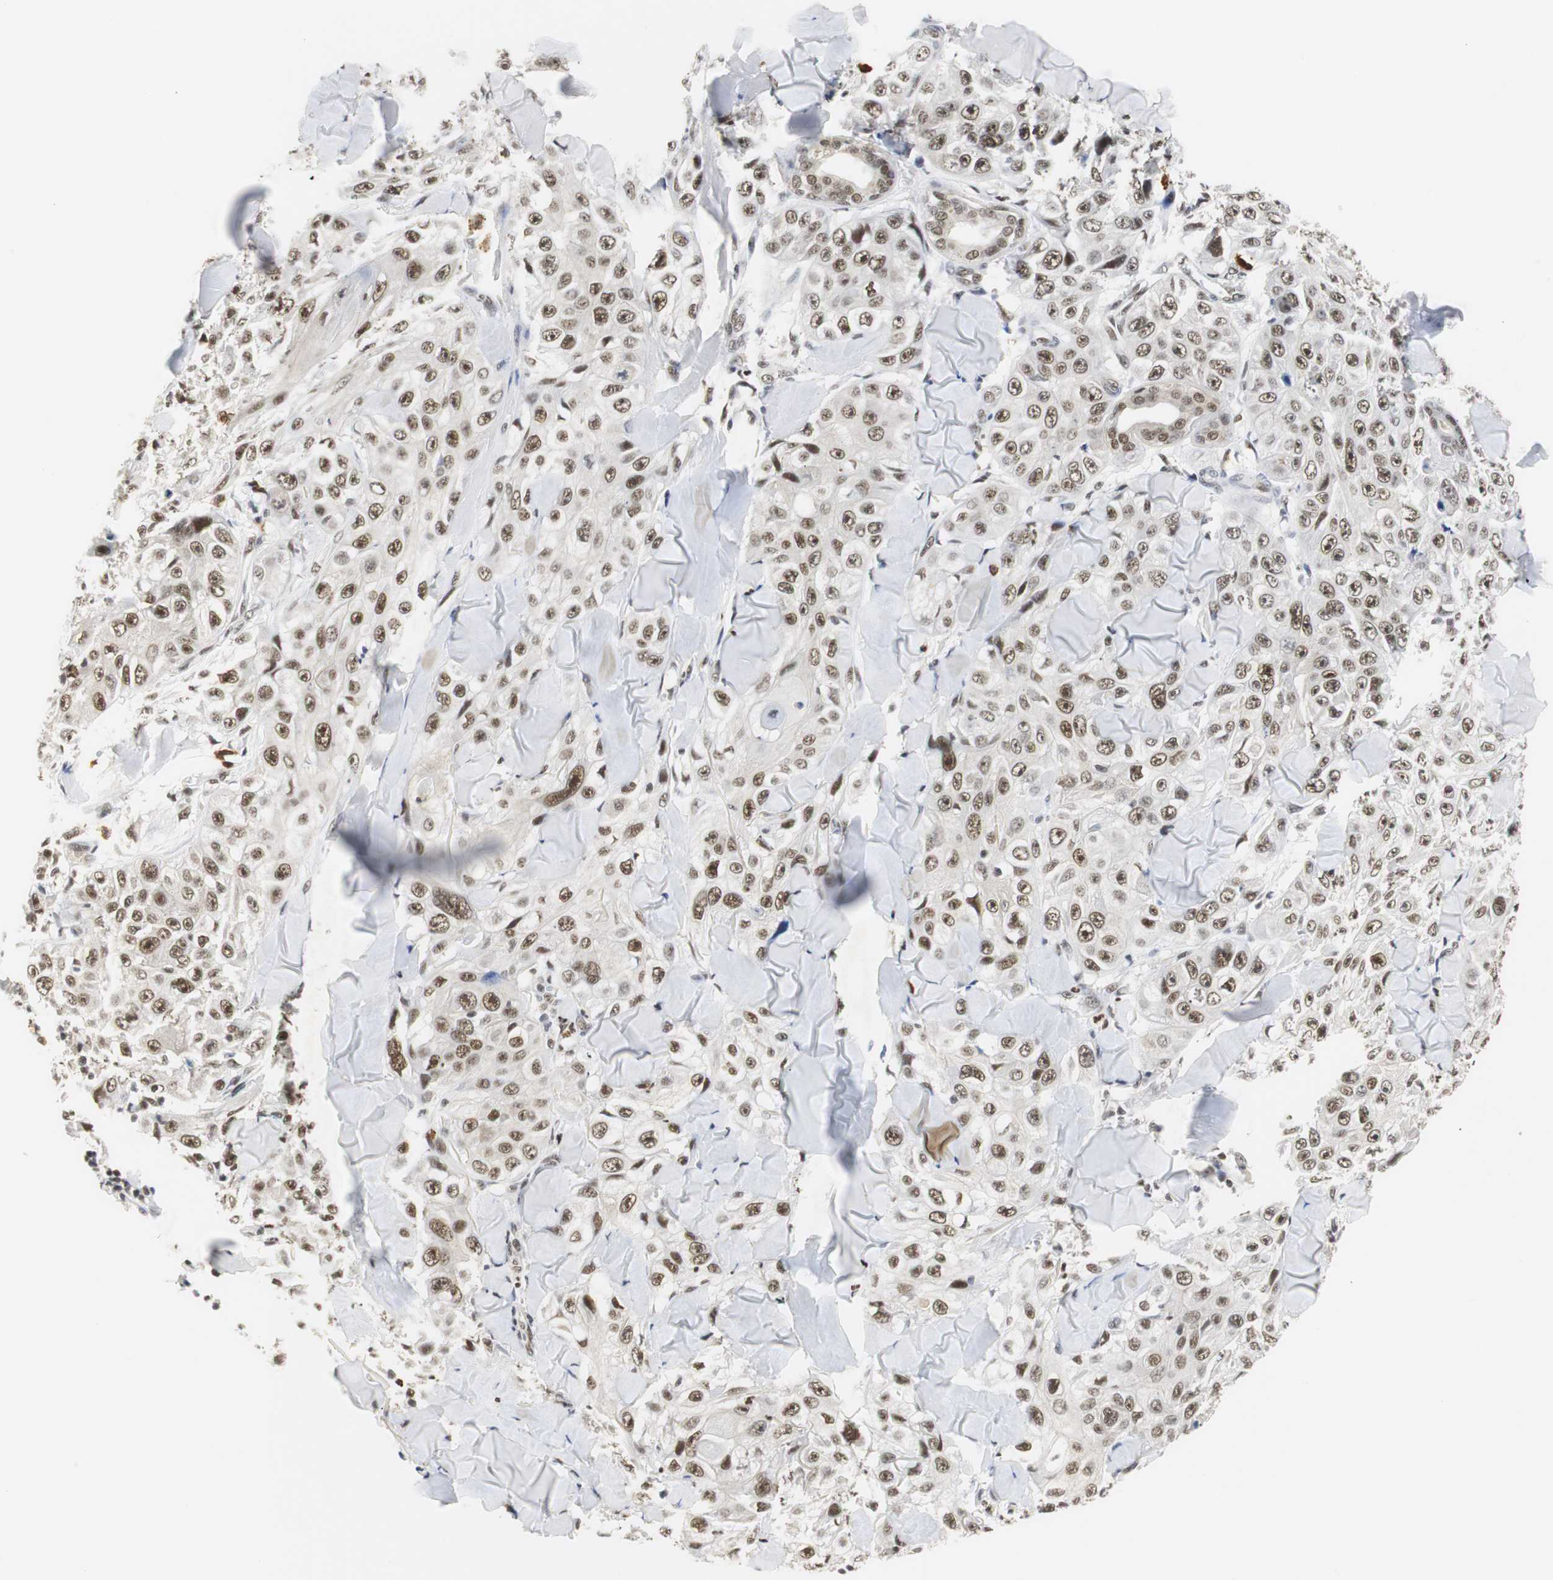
{"staining": {"intensity": "strong", "quantity": ">75%", "location": "nuclear"}, "tissue": "skin cancer", "cell_type": "Tumor cells", "image_type": "cancer", "snomed": [{"axis": "morphology", "description": "Squamous cell carcinoma, NOS"}, {"axis": "topography", "description": "Skin"}], "caption": "Skin cancer was stained to show a protein in brown. There is high levels of strong nuclear expression in approximately >75% of tumor cells.", "gene": "ZFC3H1", "patient": {"sex": "male", "age": 86}}